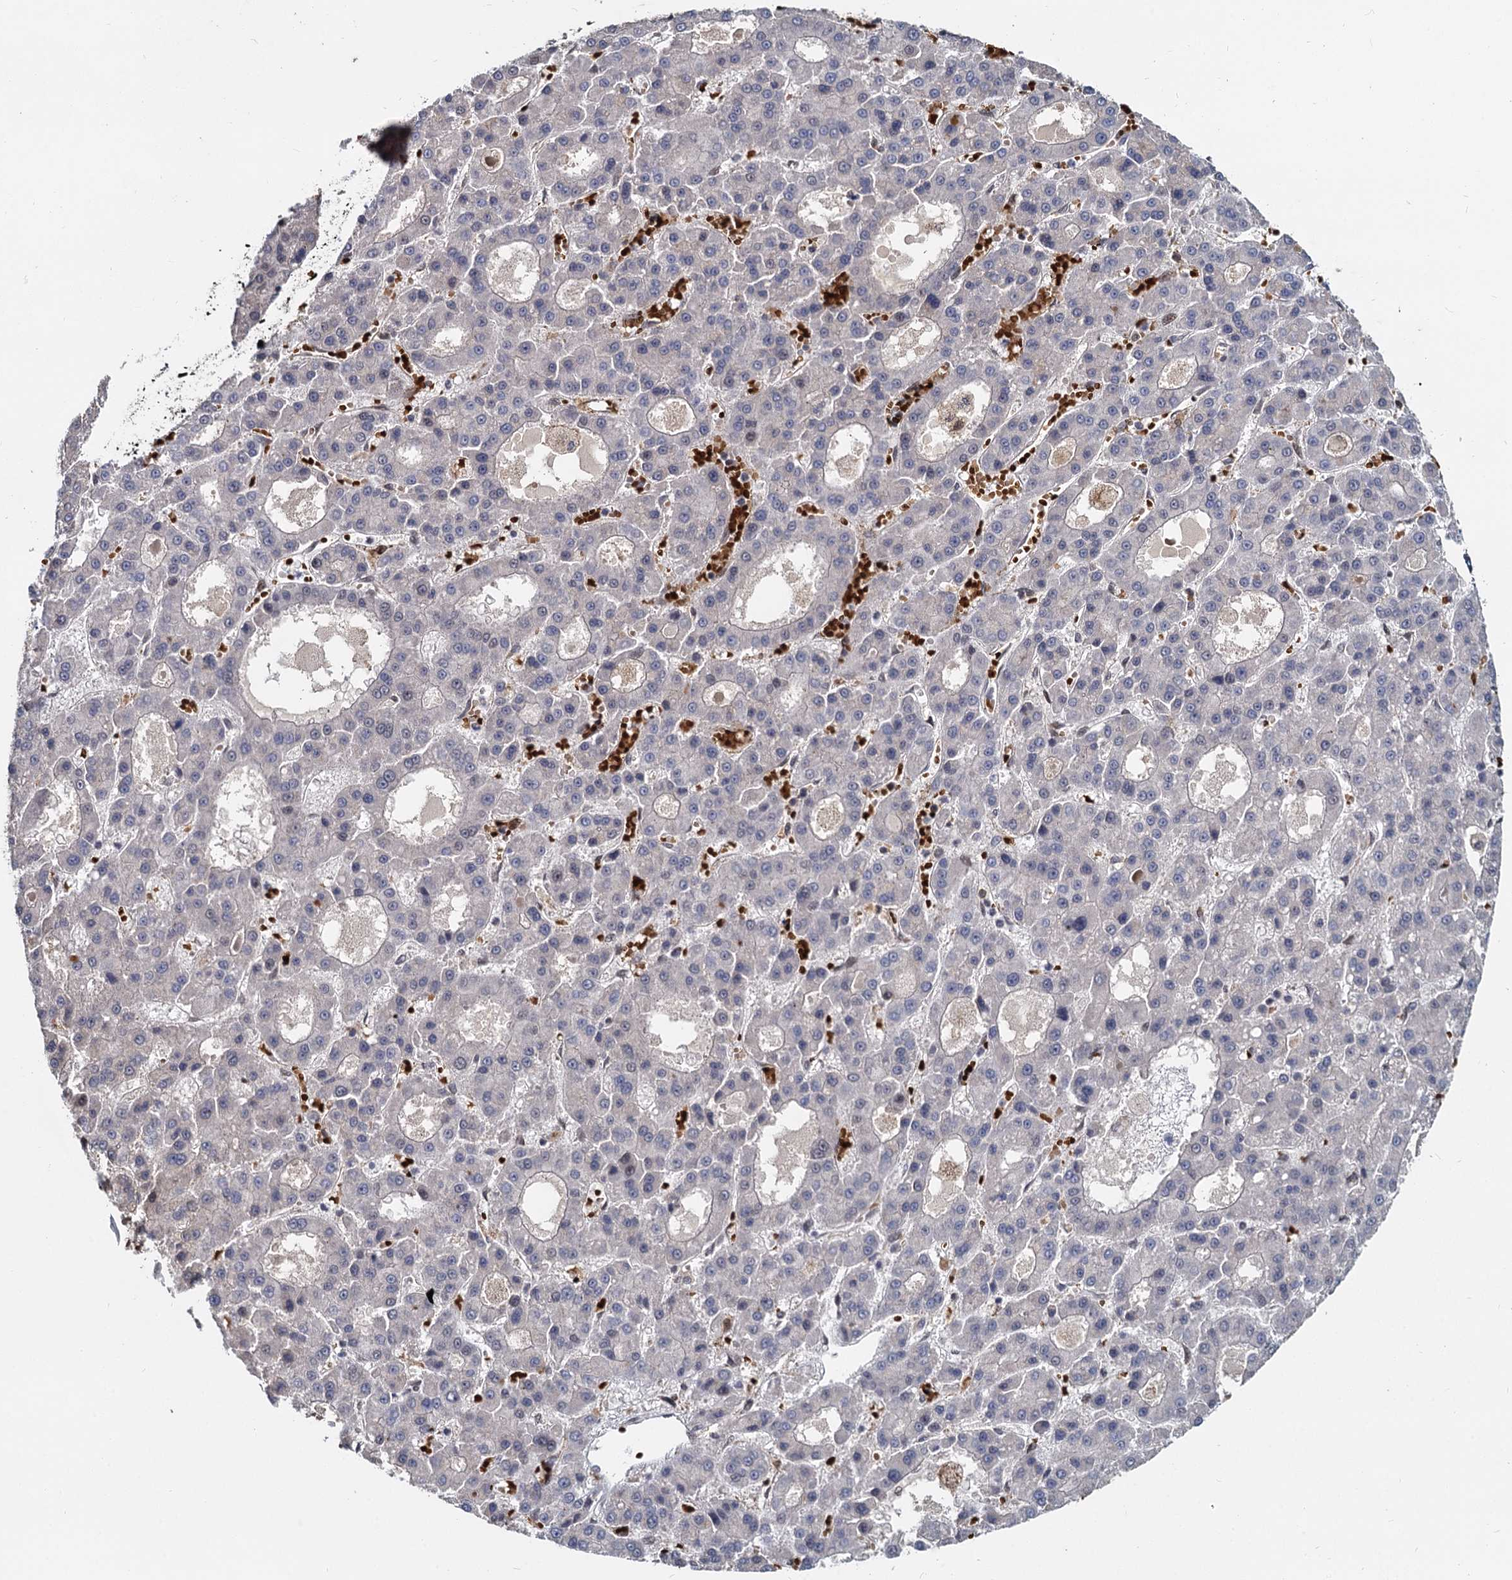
{"staining": {"intensity": "negative", "quantity": "none", "location": "none"}, "tissue": "liver cancer", "cell_type": "Tumor cells", "image_type": "cancer", "snomed": [{"axis": "morphology", "description": "Carcinoma, Hepatocellular, NOS"}, {"axis": "topography", "description": "Liver"}], "caption": "Tumor cells show no significant expression in liver cancer (hepatocellular carcinoma).", "gene": "FANCI", "patient": {"sex": "male", "age": 70}}